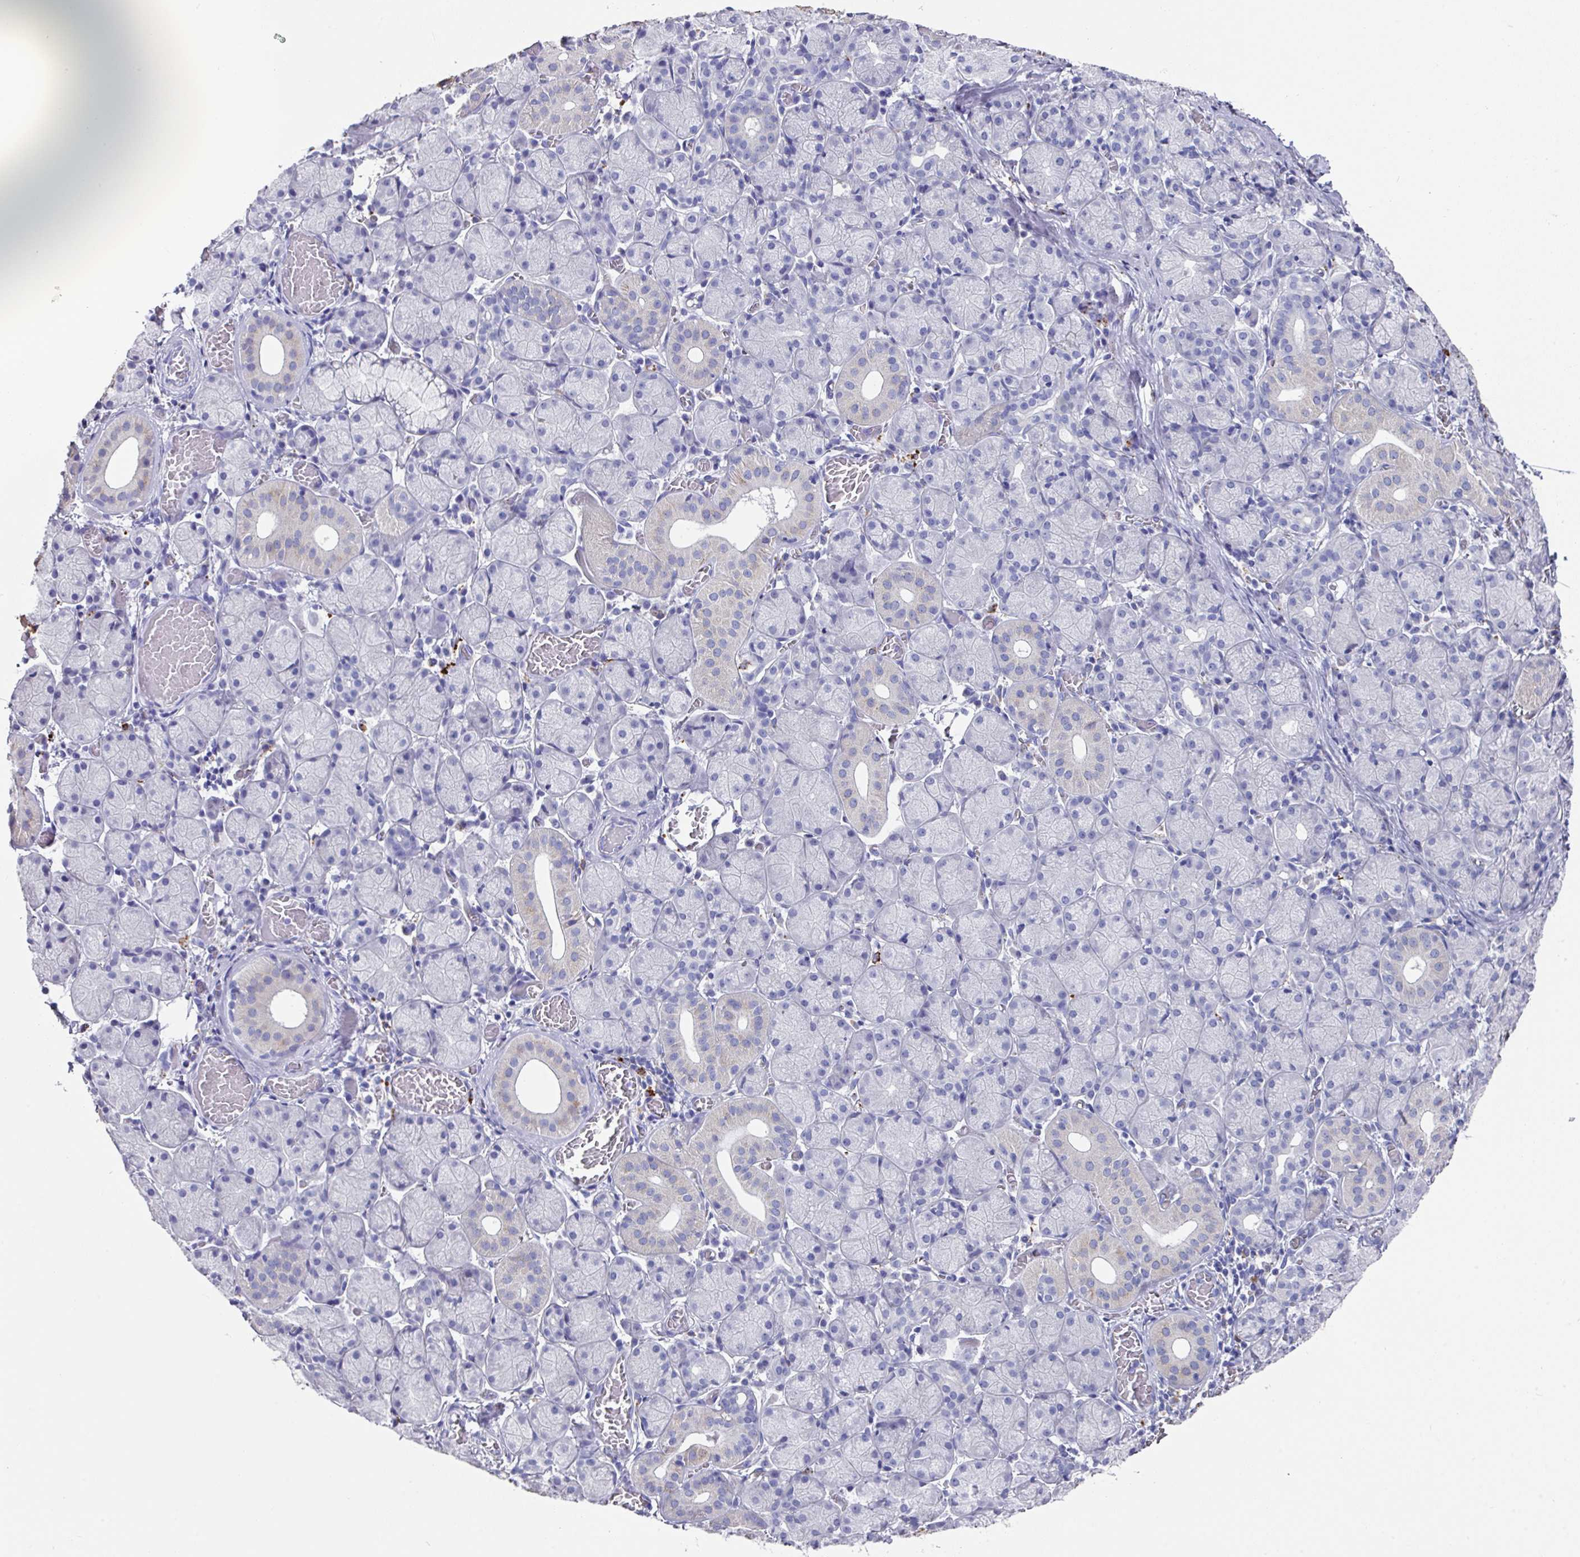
{"staining": {"intensity": "negative", "quantity": "none", "location": "none"}, "tissue": "salivary gland", "cell_type": "Glandular cells", "image_type": "normal", "snomed": [{"axis": "morphology", "description": "Normal tissue, NOS"}, {"axis": "topography", "description": "Salivary gland"}], "caption": "Immunohistochemical staining of benign salivary gland demonstrates no significant expression in glandular cells. (Immunohistochemistry (ihc), brightfield microscopy, high magnification).", "gene": "CPVL", "patient": {"sex": "female", "age": 24}}